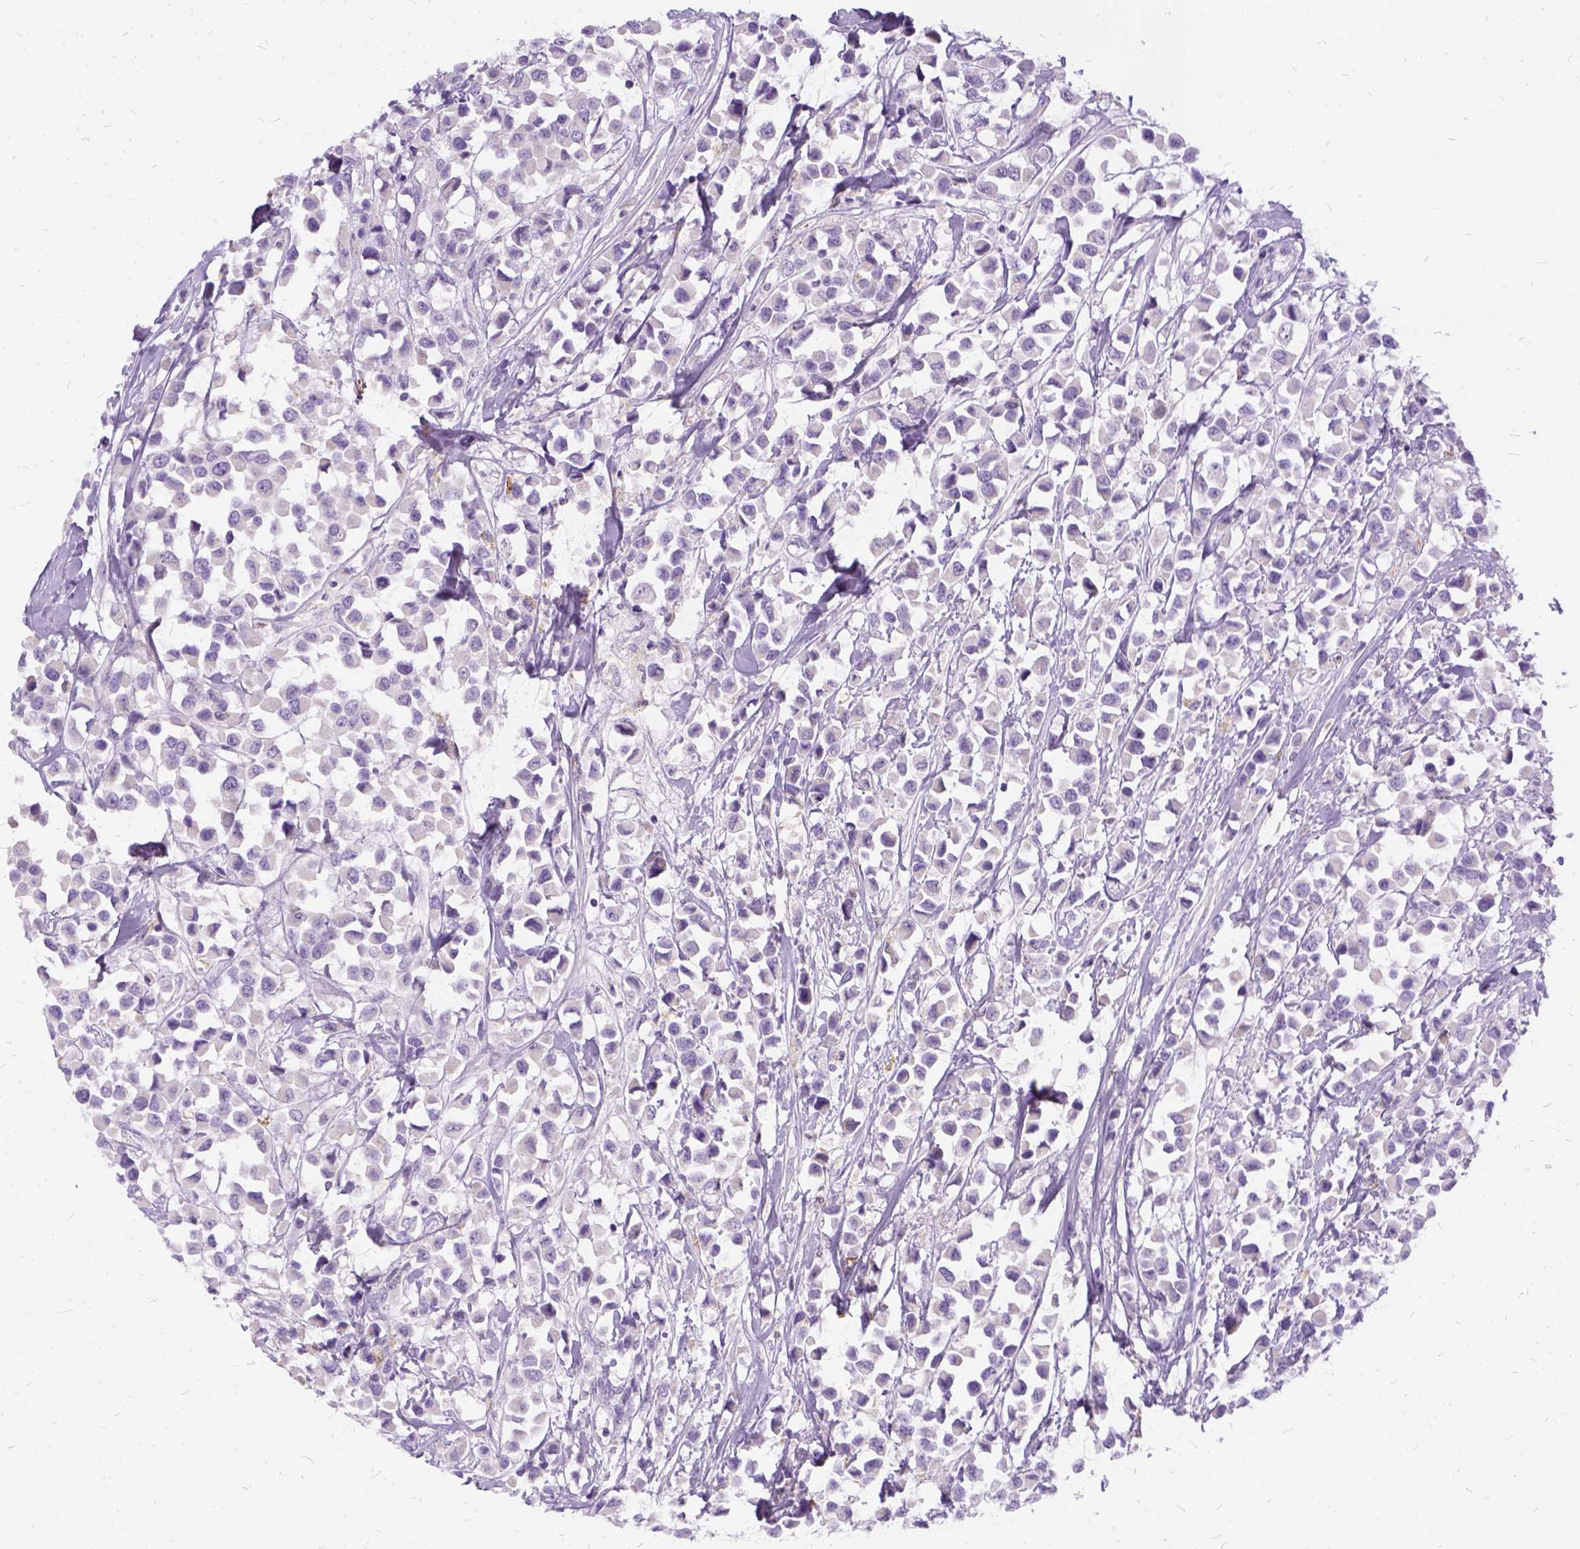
{"staining": {"intensity": "negative", "quantity": "none", "location": "none"}, "tissue": "breast cancer", "cell_type": "Tumor cells", "image_type": "cancer", "snomed": [{"axis": "morphology", "description": "Duct carcinoma"}, {"axis": "topography", "description": "Breast"}], "caption": "IHC histopathology image of human breast cancer (intraductal carcinoma) stained for a protein (brown), which exhibits no expression in tumor cells.", "gene": "FDX1", "patient": {"sex": "female", "age": 61}}